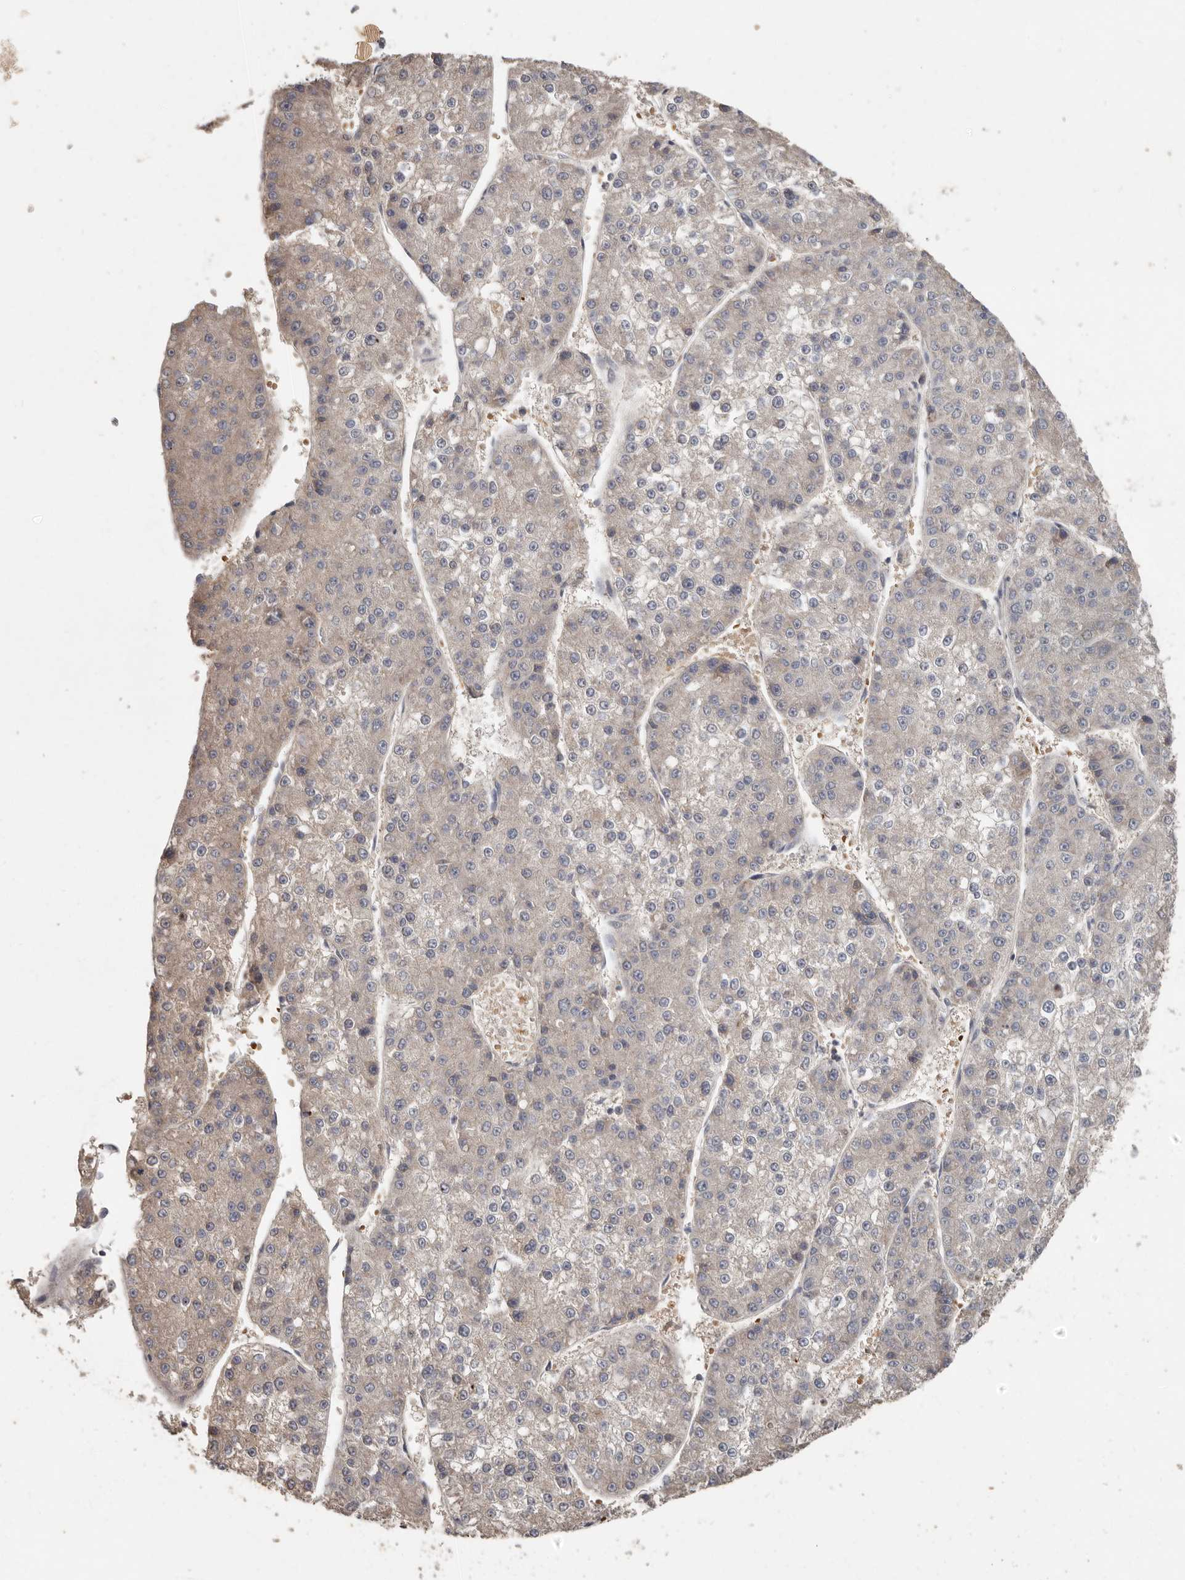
{"staining": {"intensity": "negative", "quantity": "none", "location": "none"}, "tissue": "liver cancer", "cell_type": "Tumor cells", "image_type": "cancer", "snomed": [{"axis": "morphology", "description": "Carcinoma, Hepatocellular, NOS"}, {"axis": "topography", "description": "Liver"}], "caption": "IHC image of liver hepatocellular carcinoma stained for a protein (brown), which exhibits no staining in tumor cells.", "gene": "KIF26B", "patient": {"sex": "female", "age": 73}}